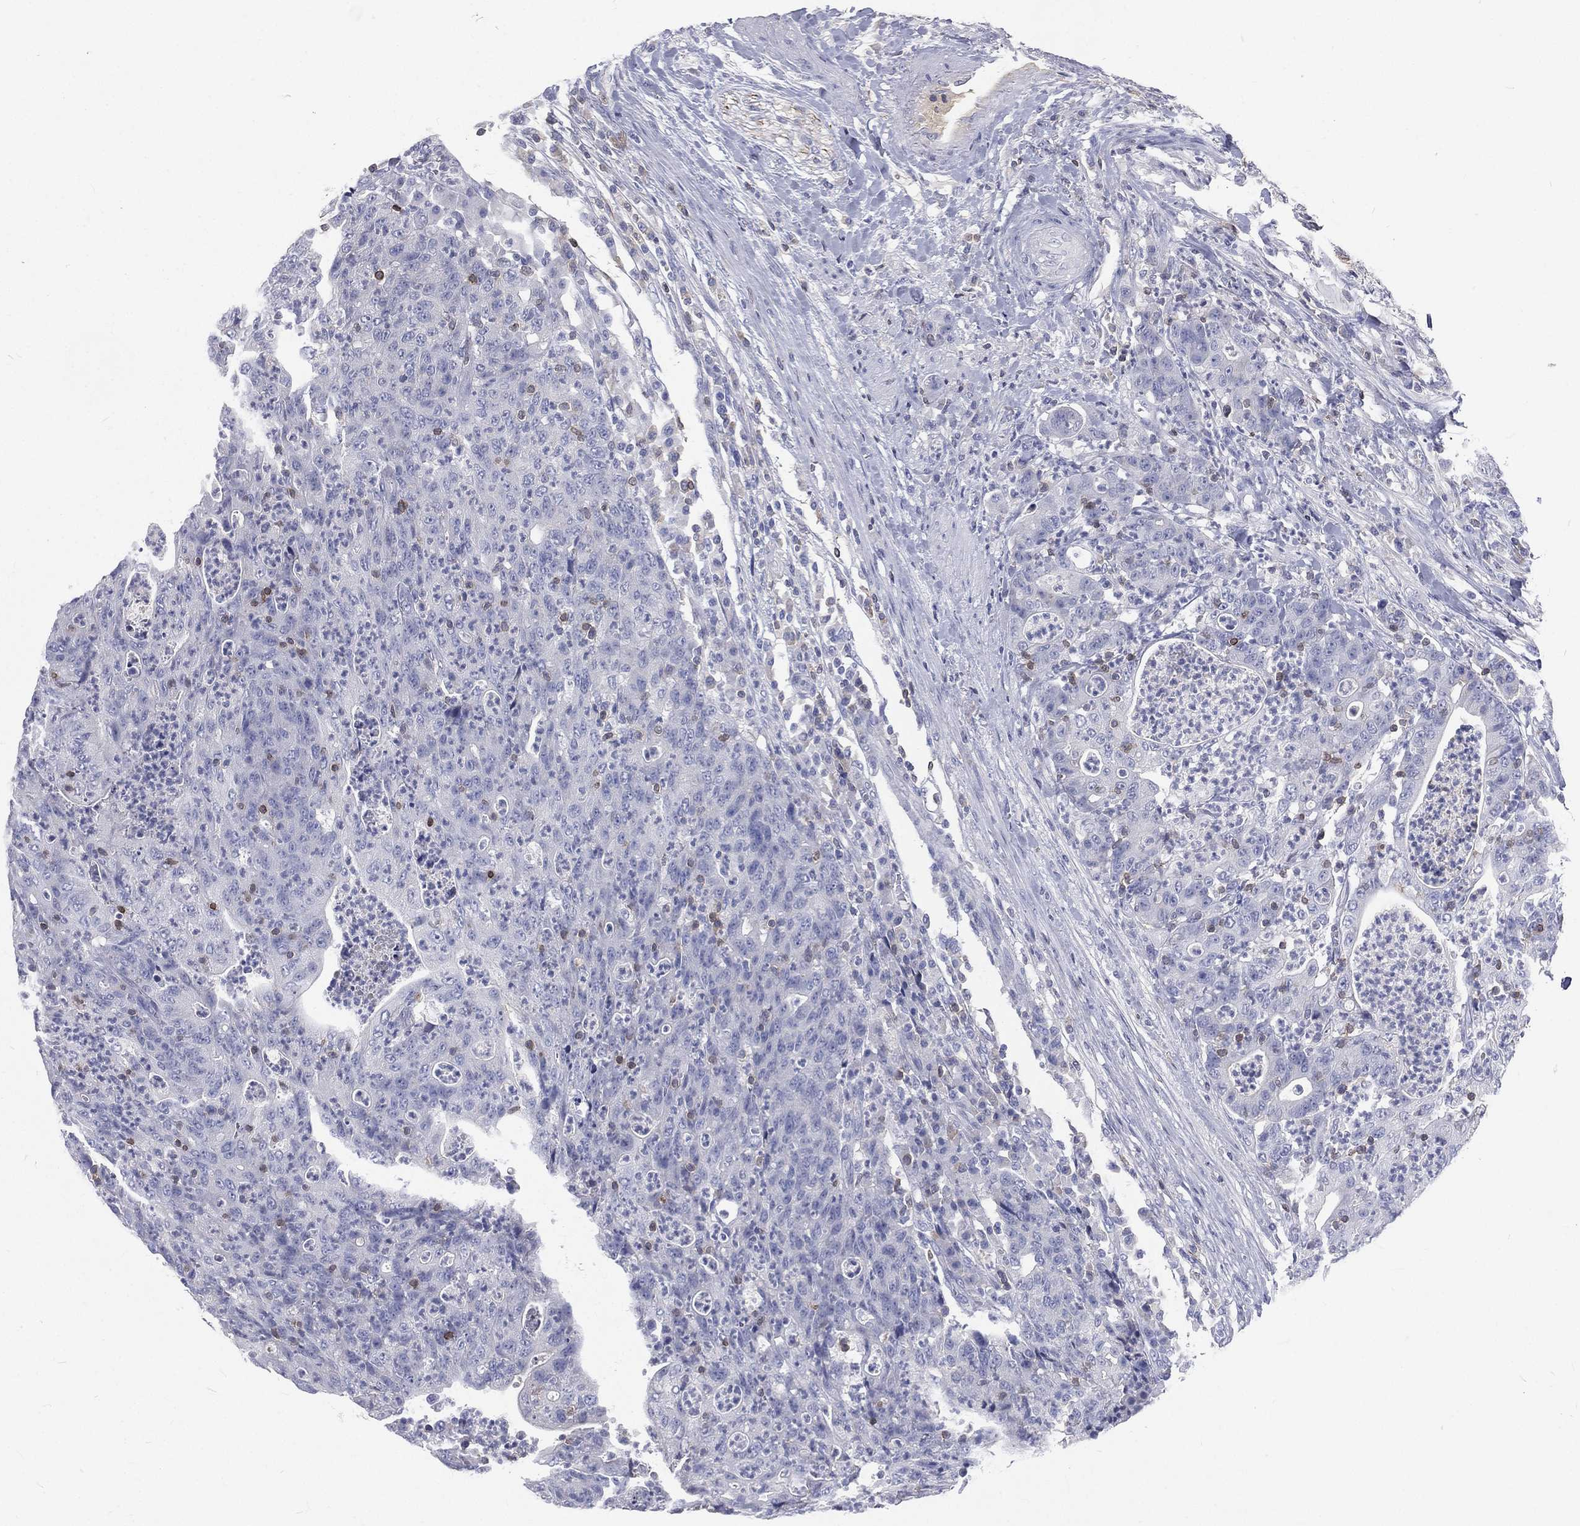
{"staining": {"intensity": "negative", "quantity": "none", "location": "none"}, "tissue": "colorectal cancer", "cell_type": "Tumor cells", "image_type": "cancer", "snomed": [{"axis": "morphology", "description": "Adenocarcinoma, NOS"}, {"axis": "topography", "description": "Colon"}], "caption": "This micrograph is of colorectal adenocarcinoma stained with immunohistochemistry (IHC) to label a protein in brown with the nuclei are counter-stained blue. There is no staining in tumor cells.", "gene": "CD3D", "patient": {"sex": "male", "age": 70}}